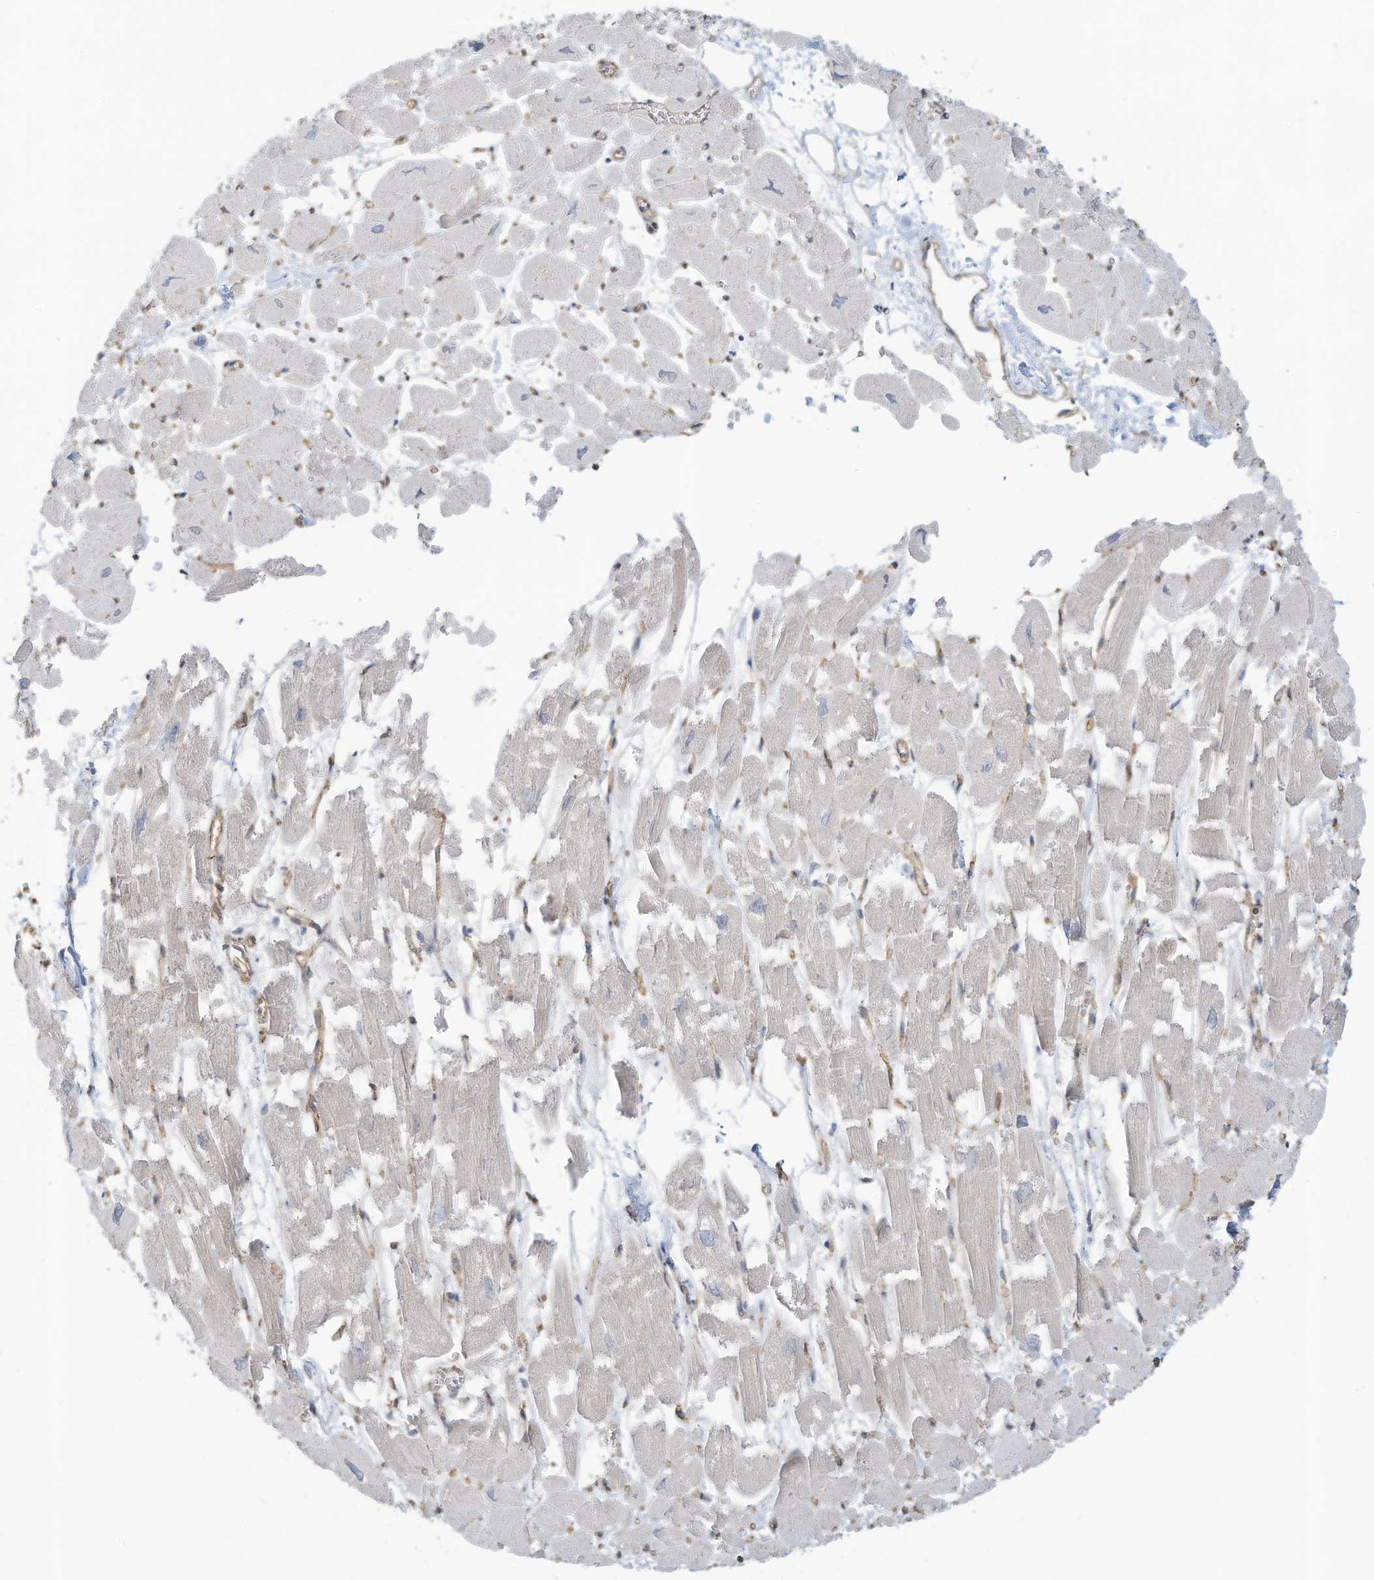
{"staining": {"intensity": "negative", "quantity": "none", "location": "none"}, "tissue": "heart muscle", "cell_type": "Cardiomyocytes", "image_type": "normal", "snomed": [{"axis": "morphology", "description": "Normal tissue, NOS"}, {"axis": "topography", "description": "Heart"}], "caption": "Immunohistochemical staining of normal heart muscle displays no significant staining in cardiomyocytes. (DAB immunohistochemistry (IHC), high magnification).", "gene": "ADAT2", "patient": {"sex": "male", "age": 54}}